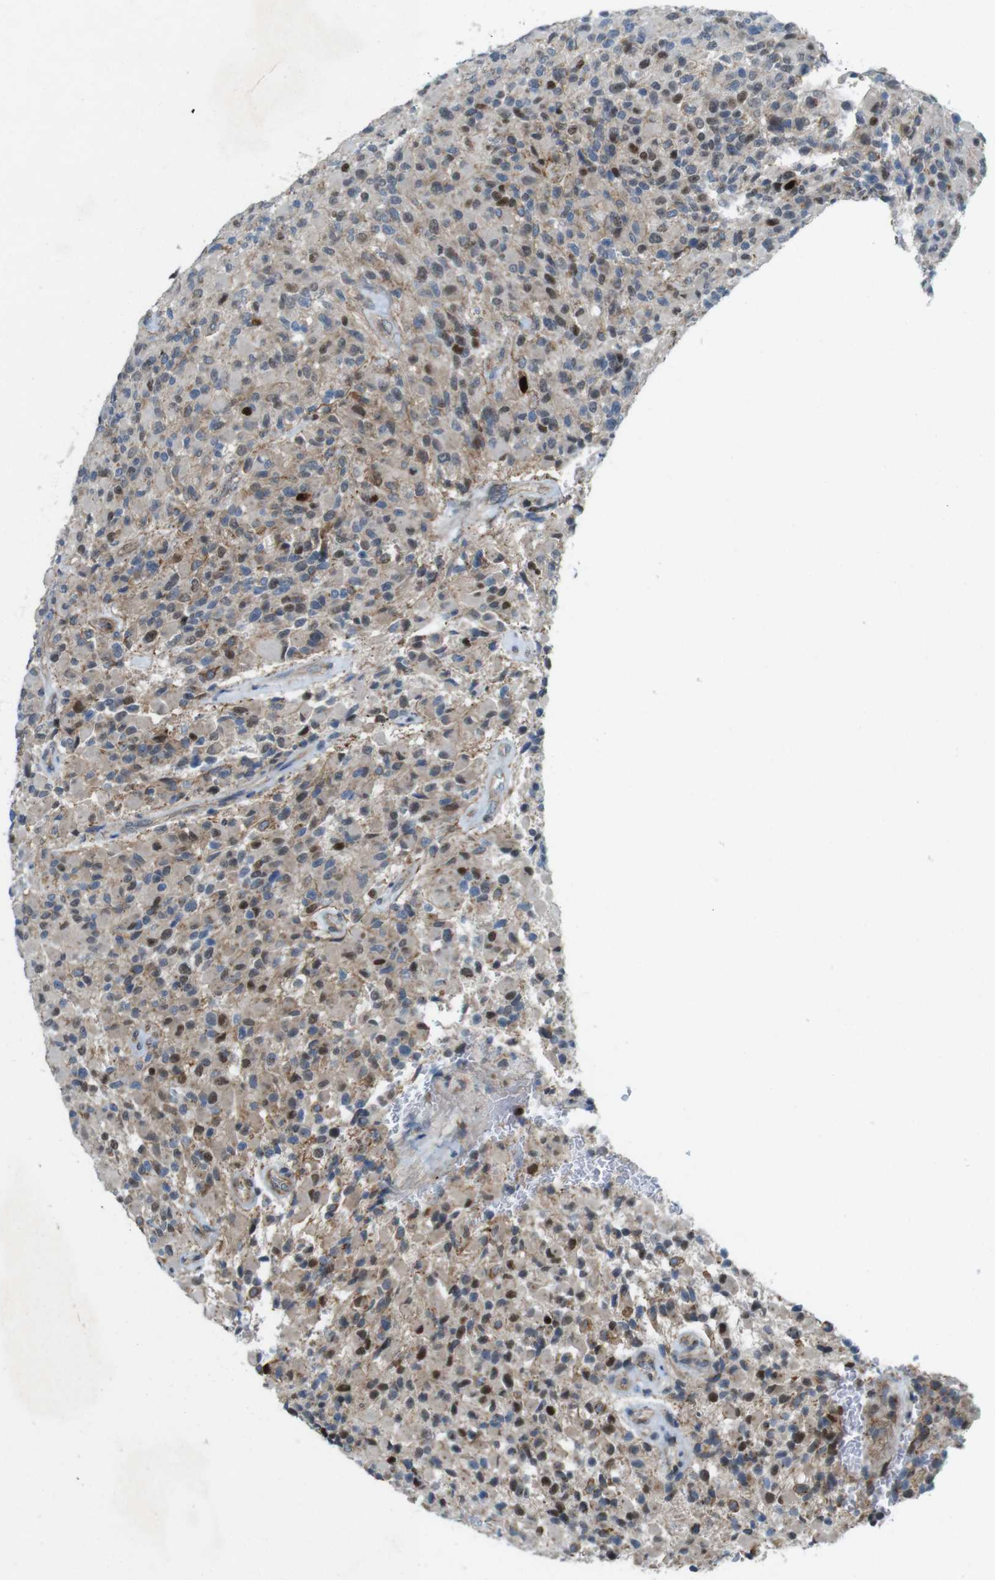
{"staining": {"intensity": "strong", "quantity": "<25%", "location": "nuclear"}, "tissue": "glioma", "cell_type": "Tumor cells", "image_type": "cancer", "snomed": [{"axis": "morphology", "description": "Glioma, malignant, High grade"}, {"axis": "topography", "description": "Brain"}], "caption": "This is a histology image of immunohistochemistry staining of malignant glioma (high-grade), which shows strong positivity in the nuclear of tumor cells.", "gene": "SKI", "patient": {"sex": "male", "age": 71}}